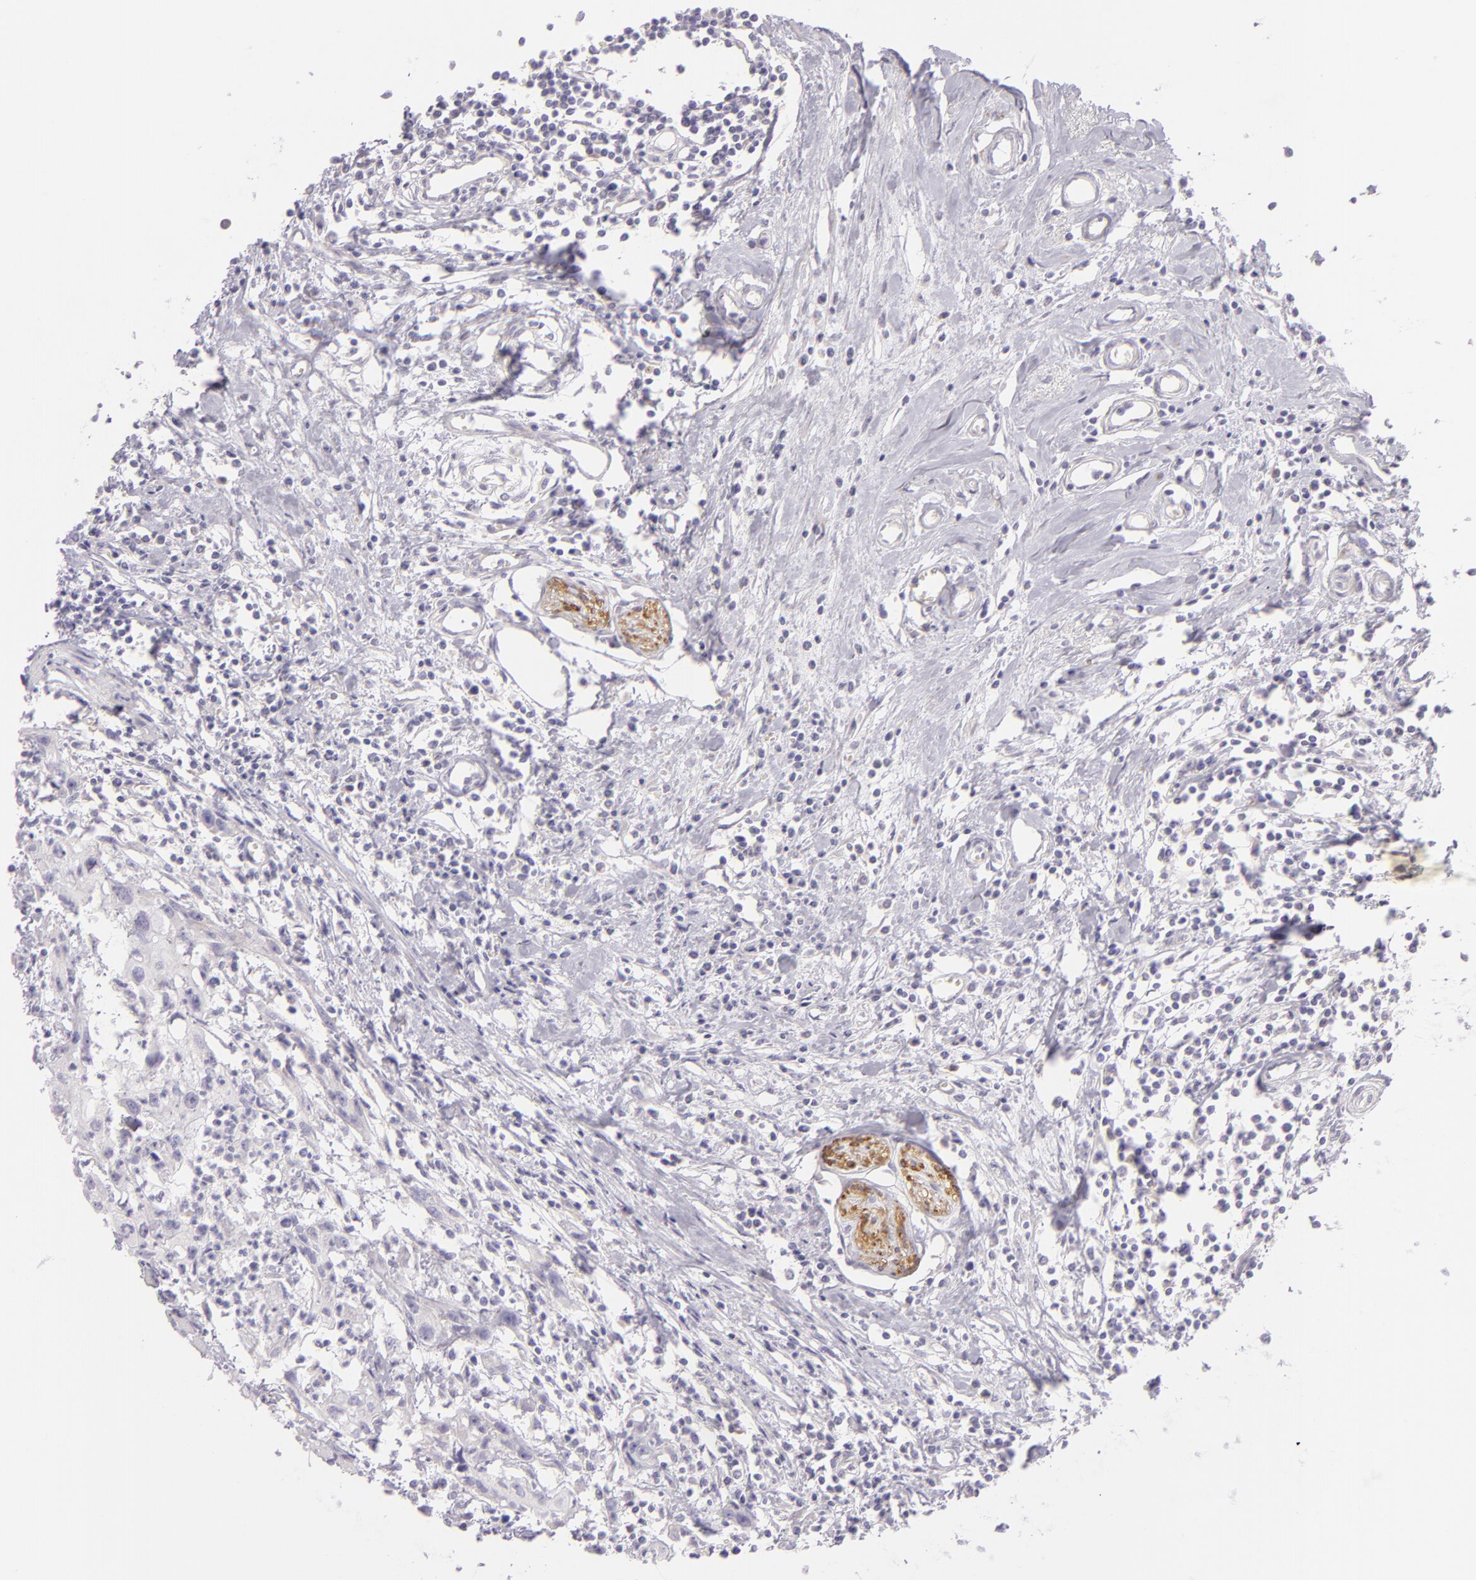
{"staining": {"intensity": "negative", "quantity": "none", "location": "none"}, "tissue": "urothelial cancer", "cell_type": "Tumor cells", "image_type": "cancer", "snomed": [{"axis": "morphology", "description": "Urothelial carcinoma, High grade"}, {"axis": "topography", "description": "Urinary bladder"}], "caption": "DAB immunohistochemical staining of human urothelial cancer demonstrates no significant staining in tumor cells.", "gene": "ZC3H7B", "patient": {"sex": "male", "age": 54}}